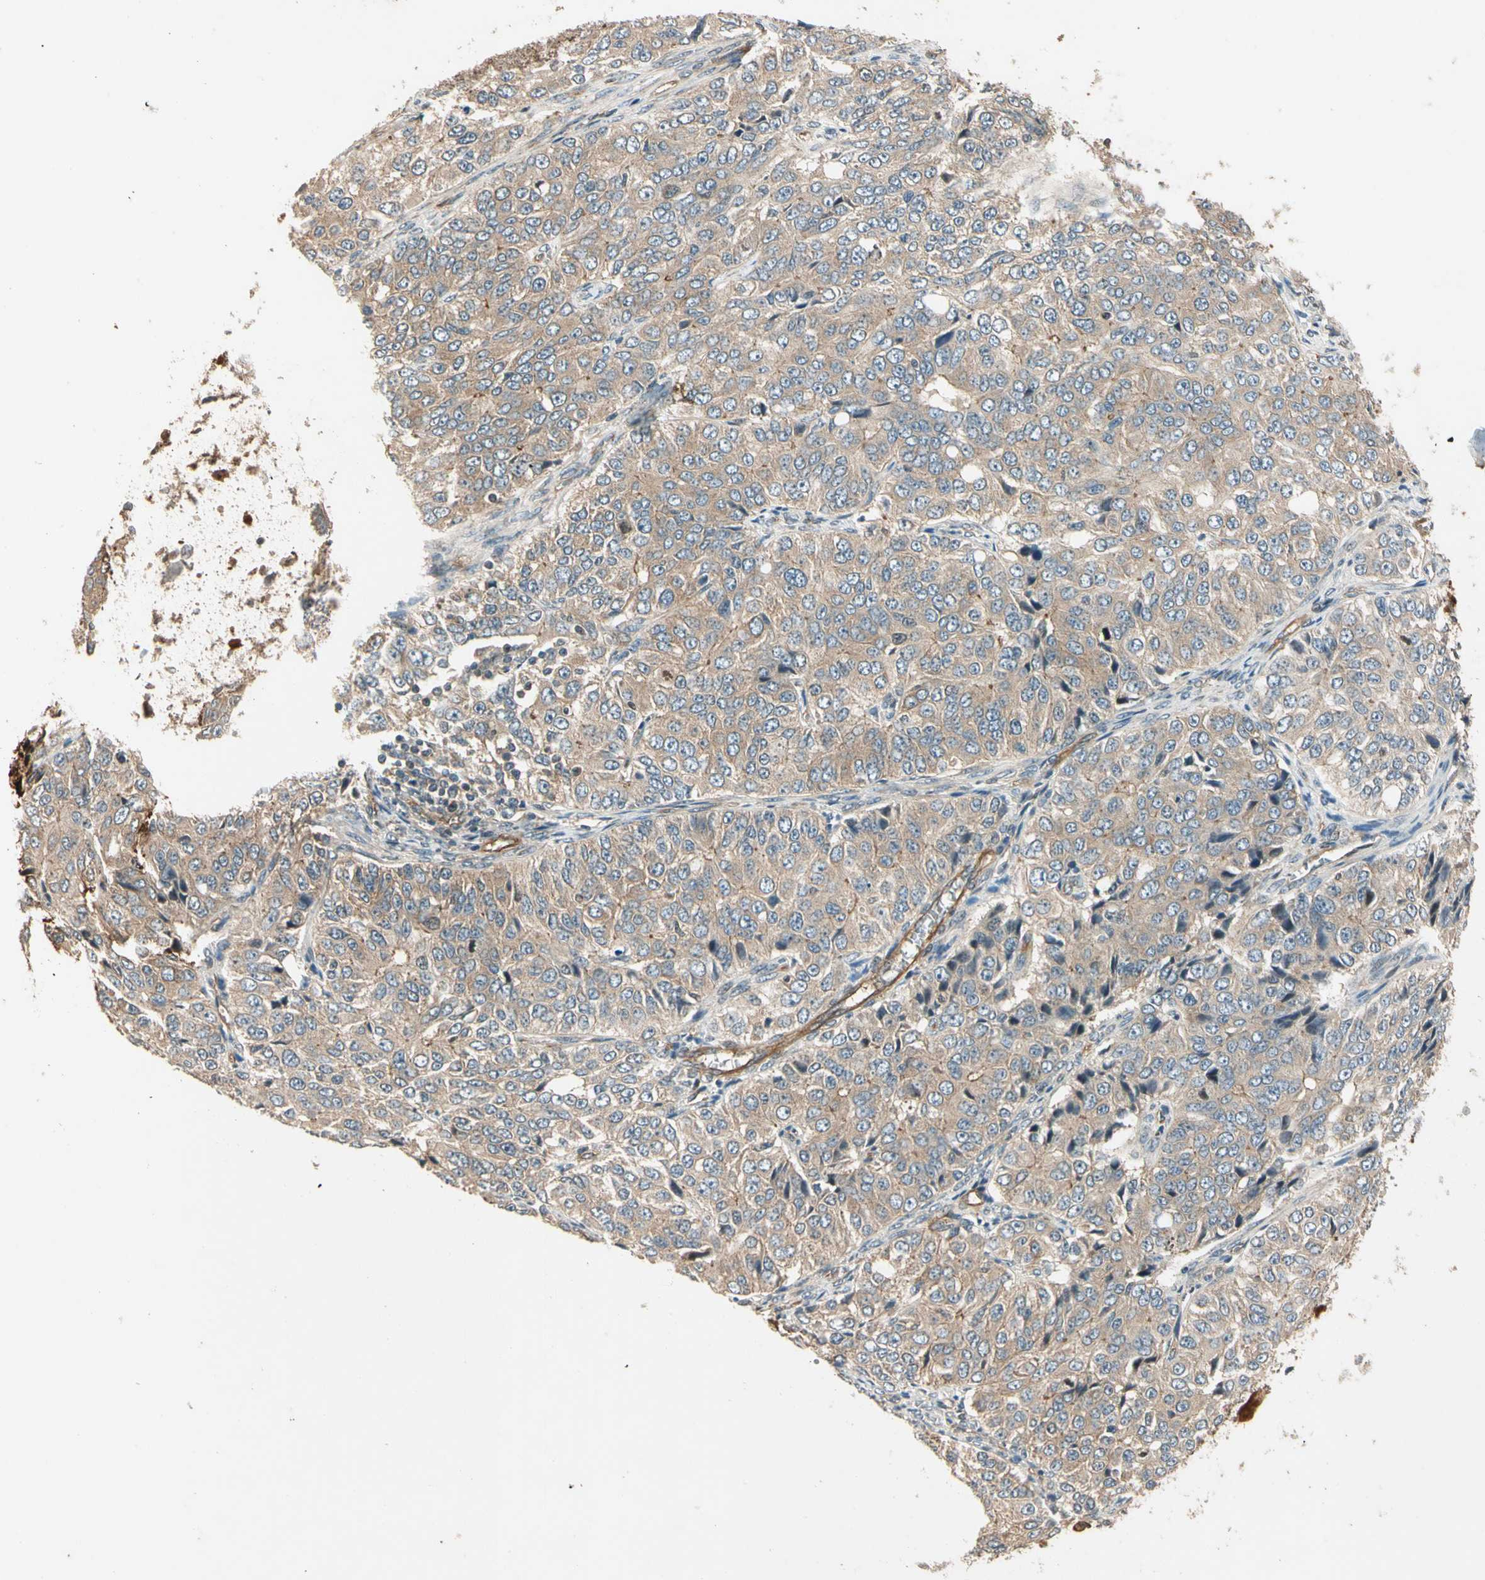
{"staining": {"intensity": "moderate", "quantity": ">75%", "location": "cytoplasmic/membranous"}, "tissue": "ovarian cancer", "cell_type": "Tumor cells", "image_type": "cancer", "snomed": [{"axis": "morphology", "description": "Carcinoma, endometroid"}, {"axis": "topography", "description": "Ovary"}], "caption": "Immunohistochemistry (IHC) photomicrograph of human endometroid carcinoma (ovarian) stained for a protein (brown), which reveals medium levels of moderate cytoplasmic/membranous staining in about >75% of tumor cells.", "gene": "ROCK2", "patient": {"sex": "female", "age": 51}}